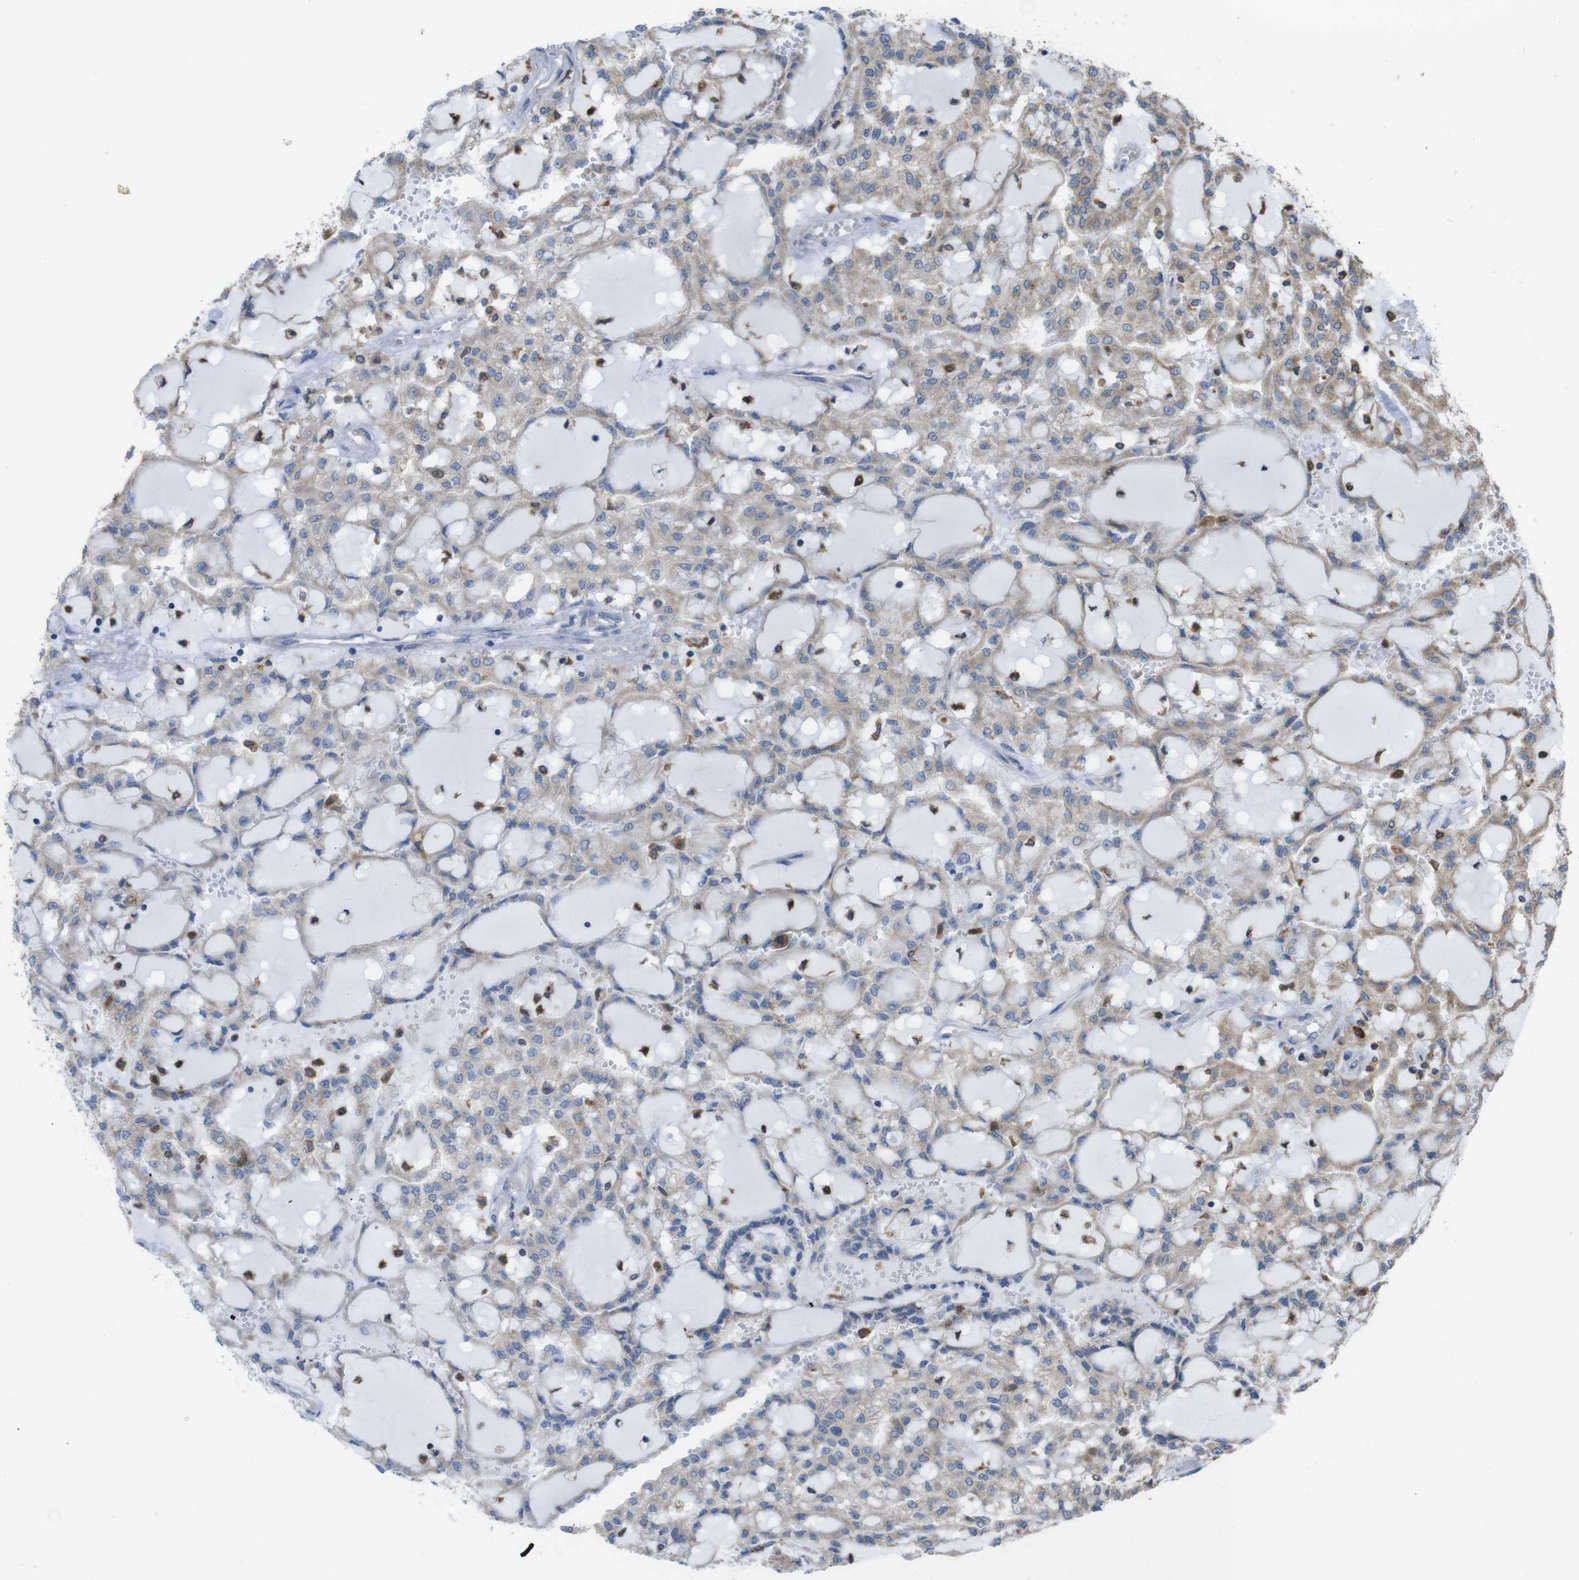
{"staining": {"intensity": "weak", "quantity": ">75%", "location": "cytoplasmic/membranous"}, "tissue": "renal cancer", "cell_type": "Tumor cells", "image_type": "cancer", "snomed": [{"axis": "morphology", "description": "Adenocarcinoma, NOS"}, {"axis": "topography", "description": "Kidney"}], "caption": "Protein expression analysis of human renal cancer (adenocarcinoma) reveals weak cytoplasmic/membranous positivity in about >75% of tumor cells. The staining was performed using DAB (3,3'-diaminobenzidine), with brown indicating positive protein expression. Nuclei are stained blue with hematoxylin.", "gene": "PRKCD", "patient": {"sex": "male", "age": 63}}